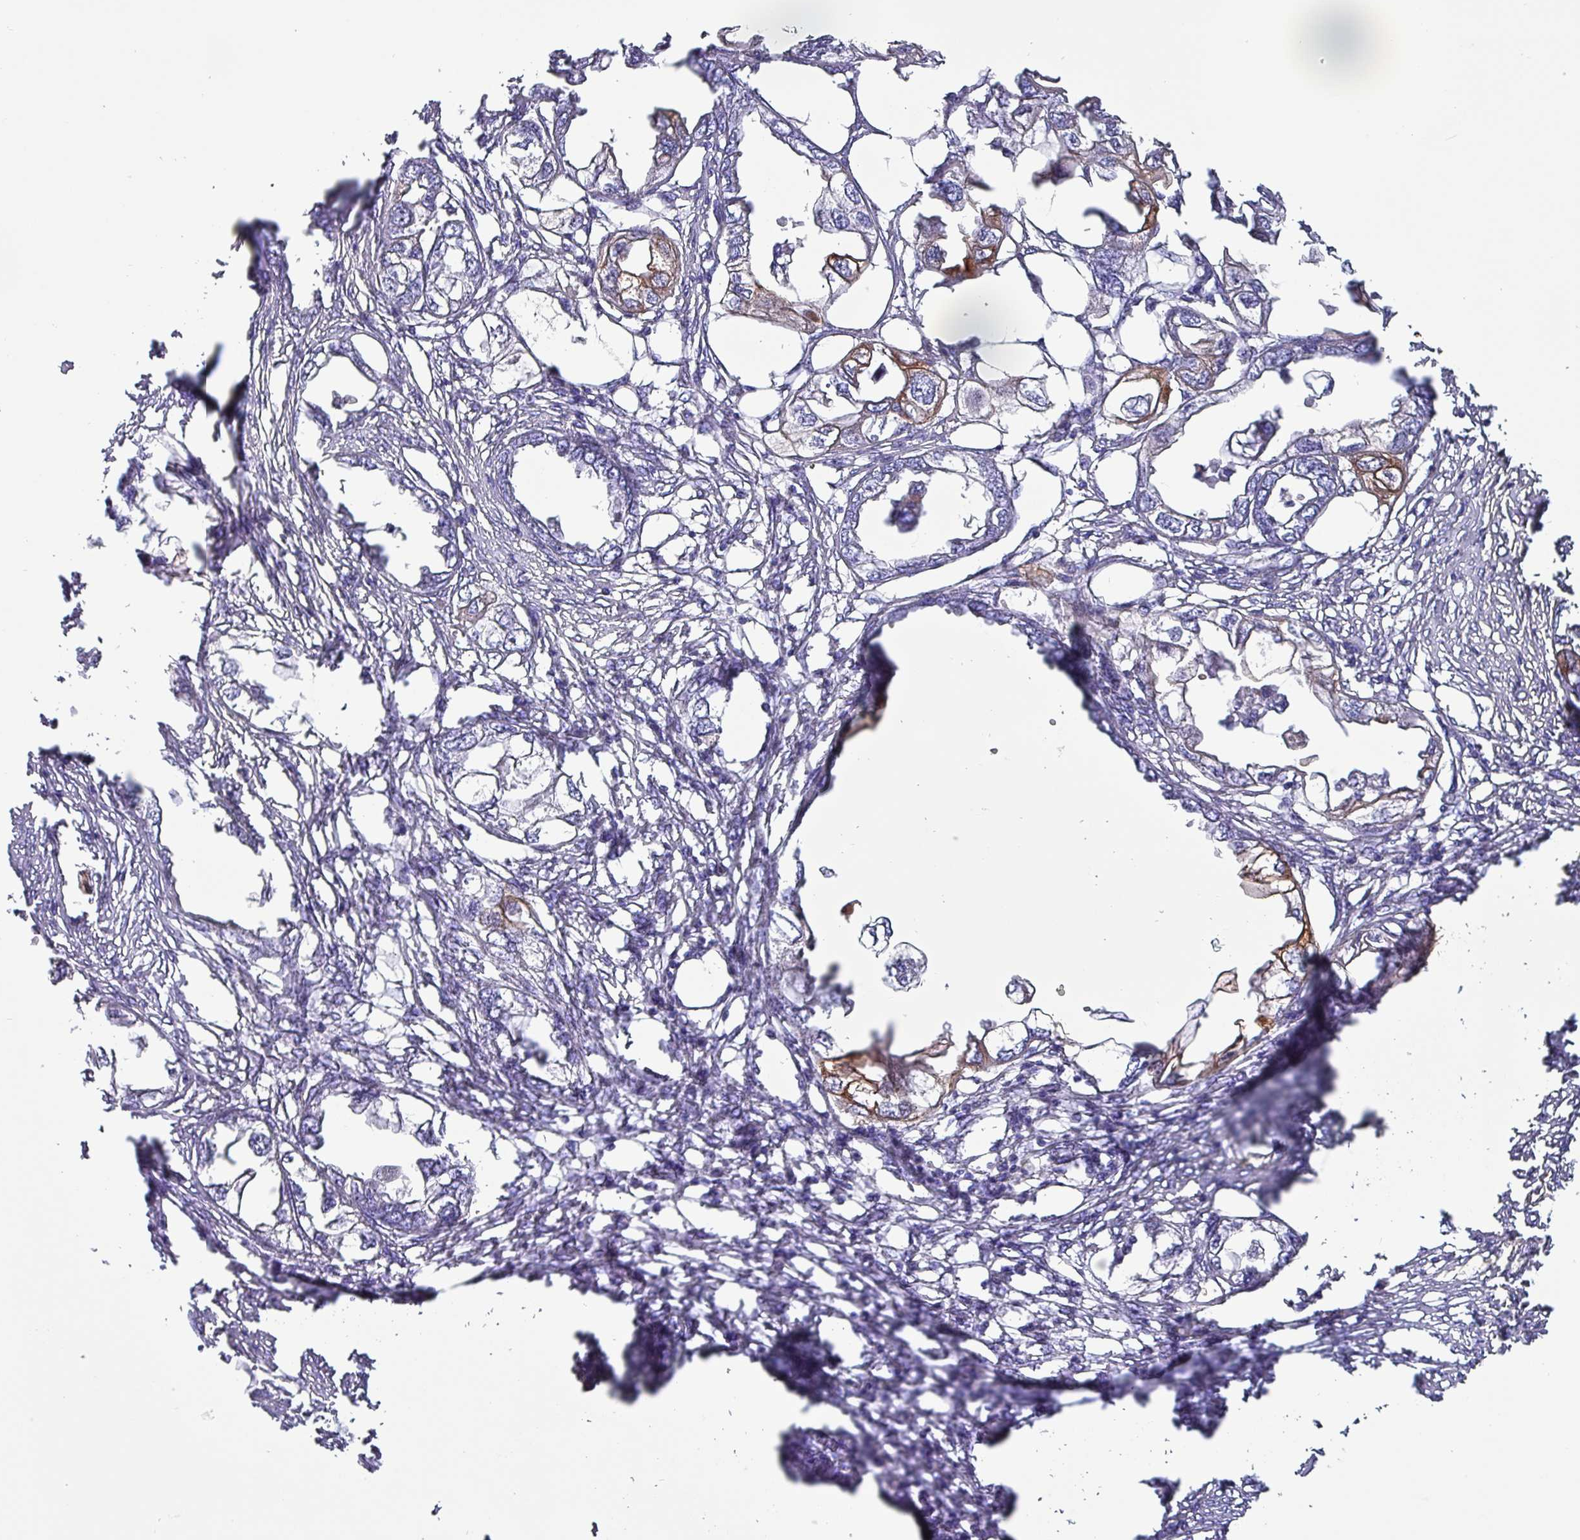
{"staining": {"intensity": "moderate", "quantity": "<25%", "location": "cytoplasmic/membranous"}, "tissue": "endometrial cancer", "cell_type": "Tumor cells", "image_type": "cancer", "snomed": [{"axis": "morphology", "description": "Adenocarcinoma, NOS"}, {"axis": "morphology", "description": "Adenocarcinoma, metastatic, NOS"}, {"axis": "topography", "description": "Adipose tissue"}, {"axis": "topography", "description": "Endometrium"}], "caption": "Adenocarcinoma (endometrial) tissue displays moderate cytoplasmic/membranous expression in approximately <25% of tumor cells", "gene": "KRT6C", "patient": {"sex": "female", "age": 67}}